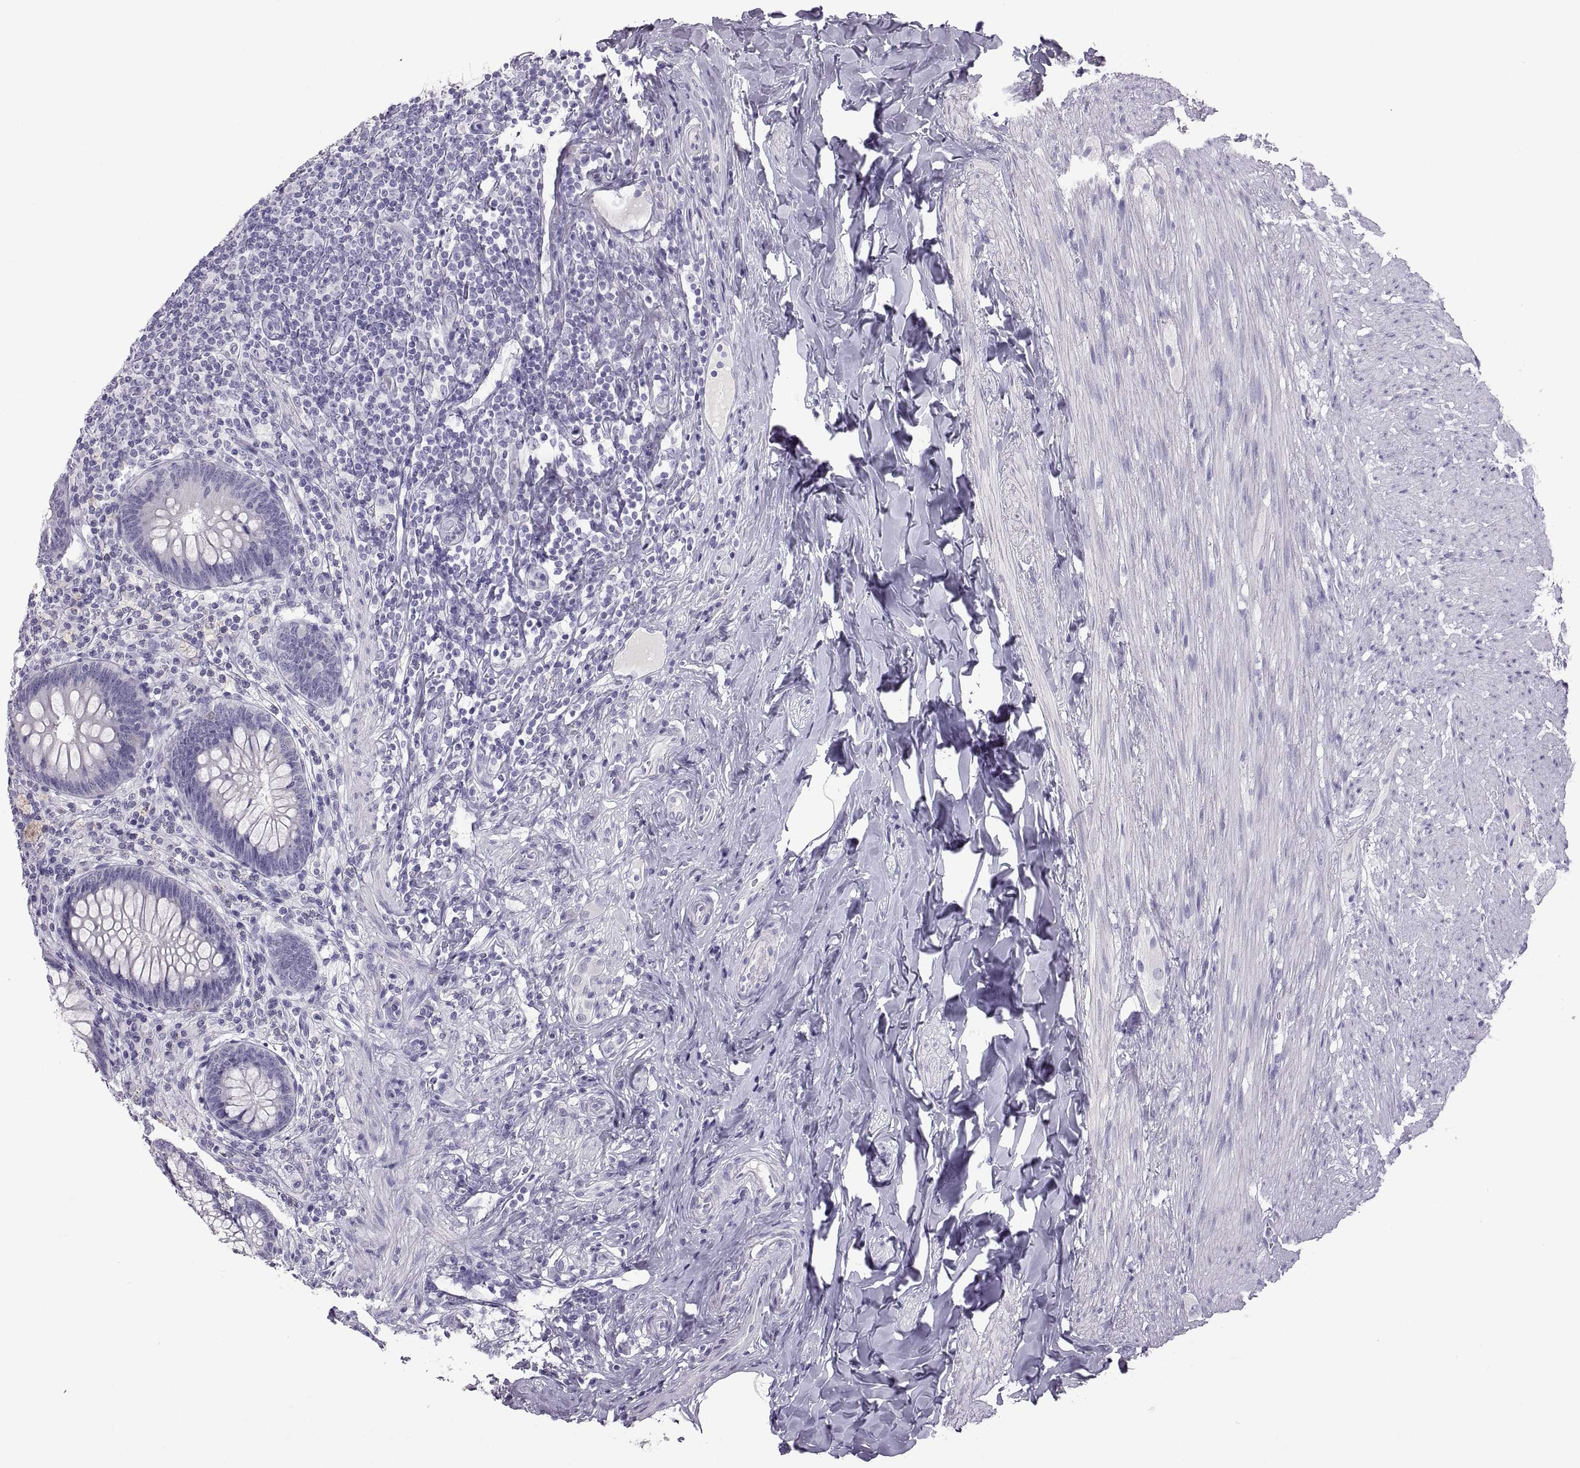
{"staining": {"intensity": "negative", "quantity": "none", "location": "none"}, "tissue": "appendix", "cell_type": "Glandular cells", "image_type": "normal", "snomed": [{"axis": "morphology", "description": "Normal tissue, NOS"}, {"axis": "topography", "description": "Appendix"}], "caption": "Protein analysis of unremarkable appendix demonstrates no significant expression in glandular cells.", "gene": "RDM1", "patient": {"sex": "male", "age": 47}}